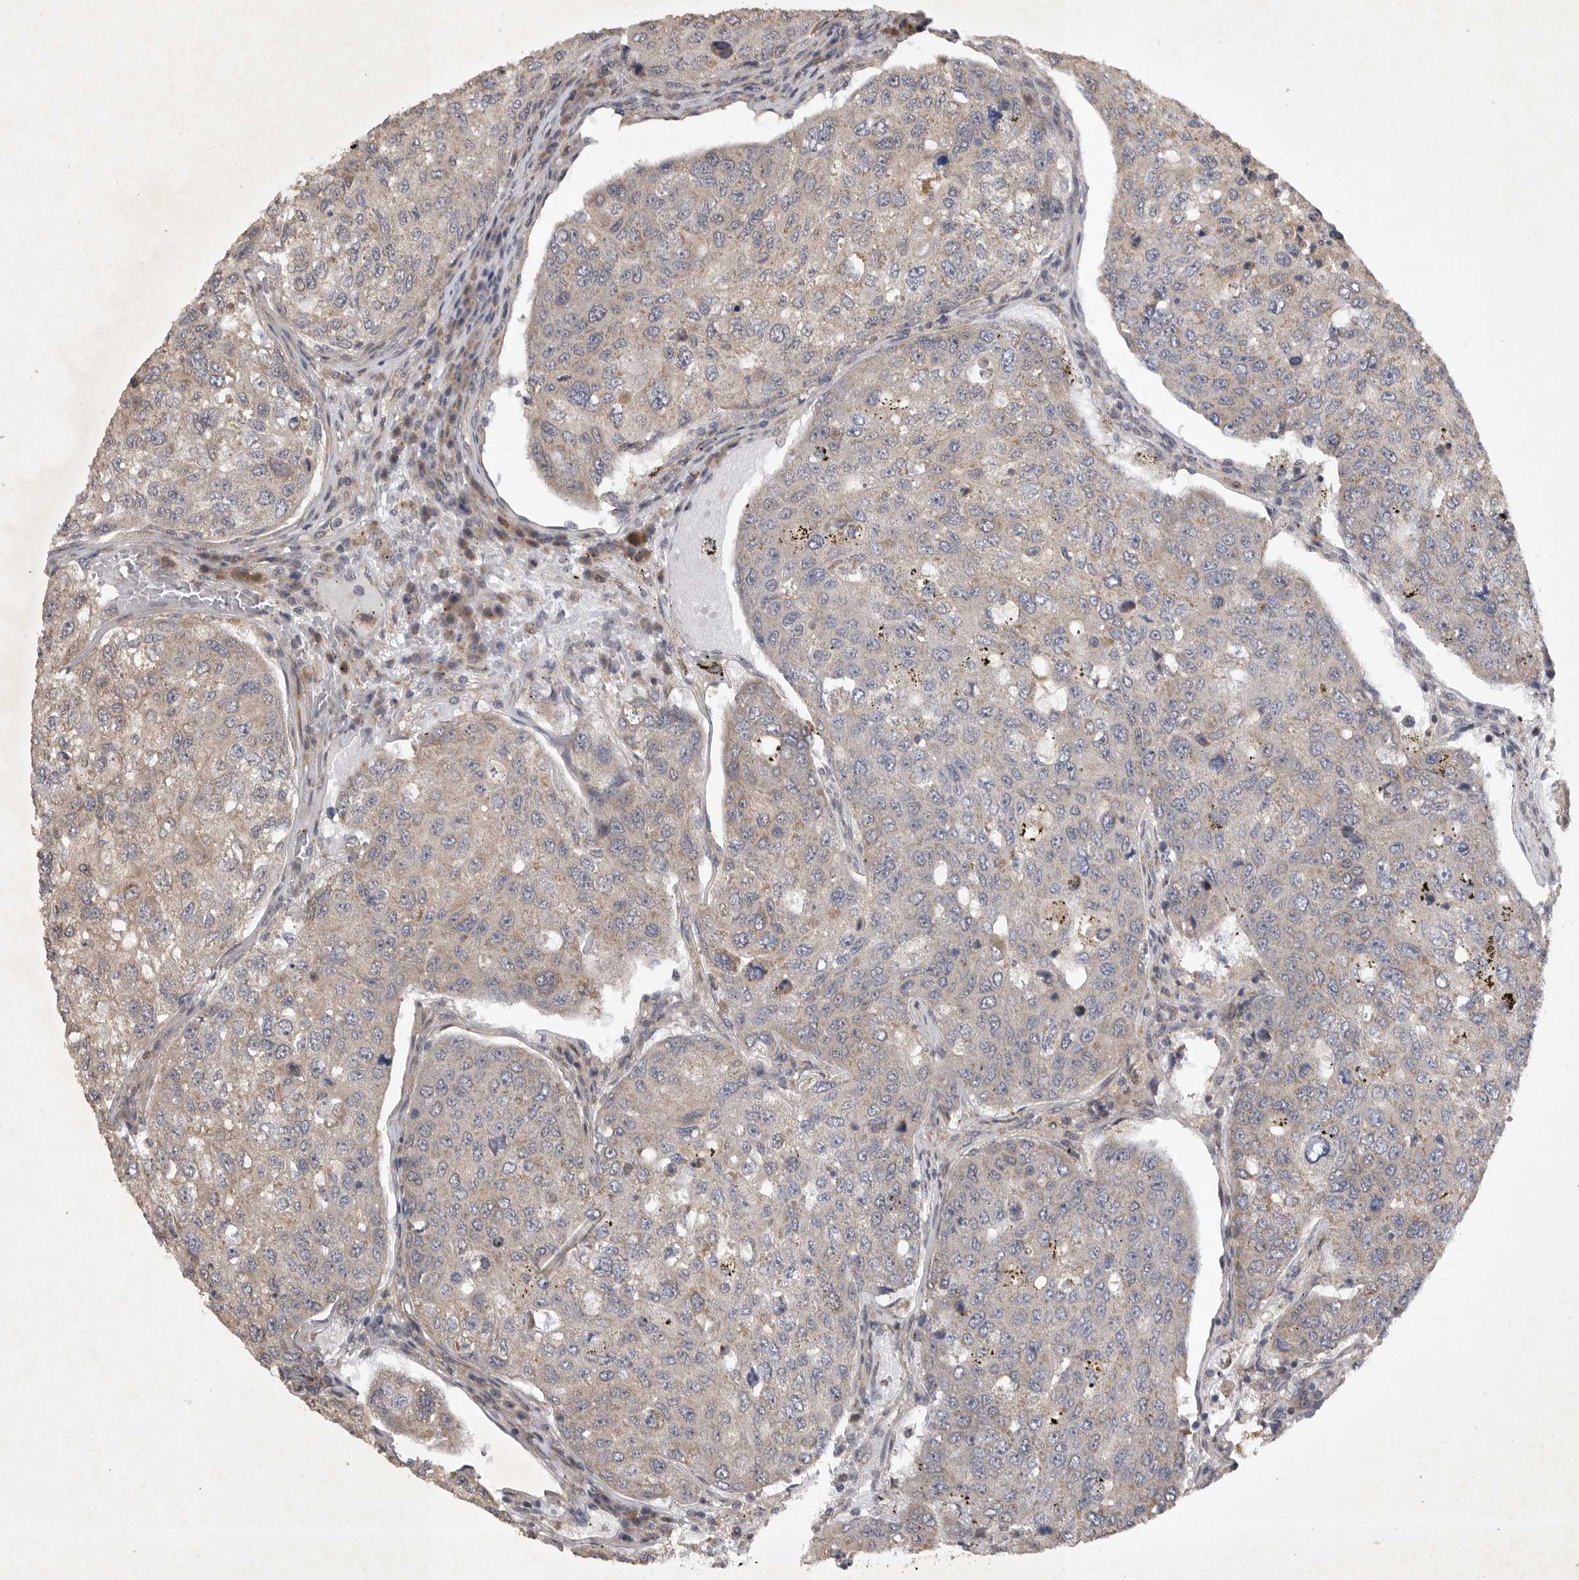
{"staining": {"intensity": "weak", "quantity": "<25%", "location": "cytoplasmic/membranous"}, "tissue": "urothelial cancer", "cell_type": "Tumor cells", "image_type": "cancer", "snomed": [{"axis": "morphology", "description": "Urothelial carcinoma, High grade"}, {"axis": "topography", "description": "Lymph node"}, {"axis": "topography", "description": "Urinary bladder"}], "caption": "The immunohistochemistry (IHC) micrograph has no significant positivity in tumor cells of high-grade urothelial carcinoma tissue.", "gene": "EDEM3", "patient": {"sex": "male", "age": 51}}